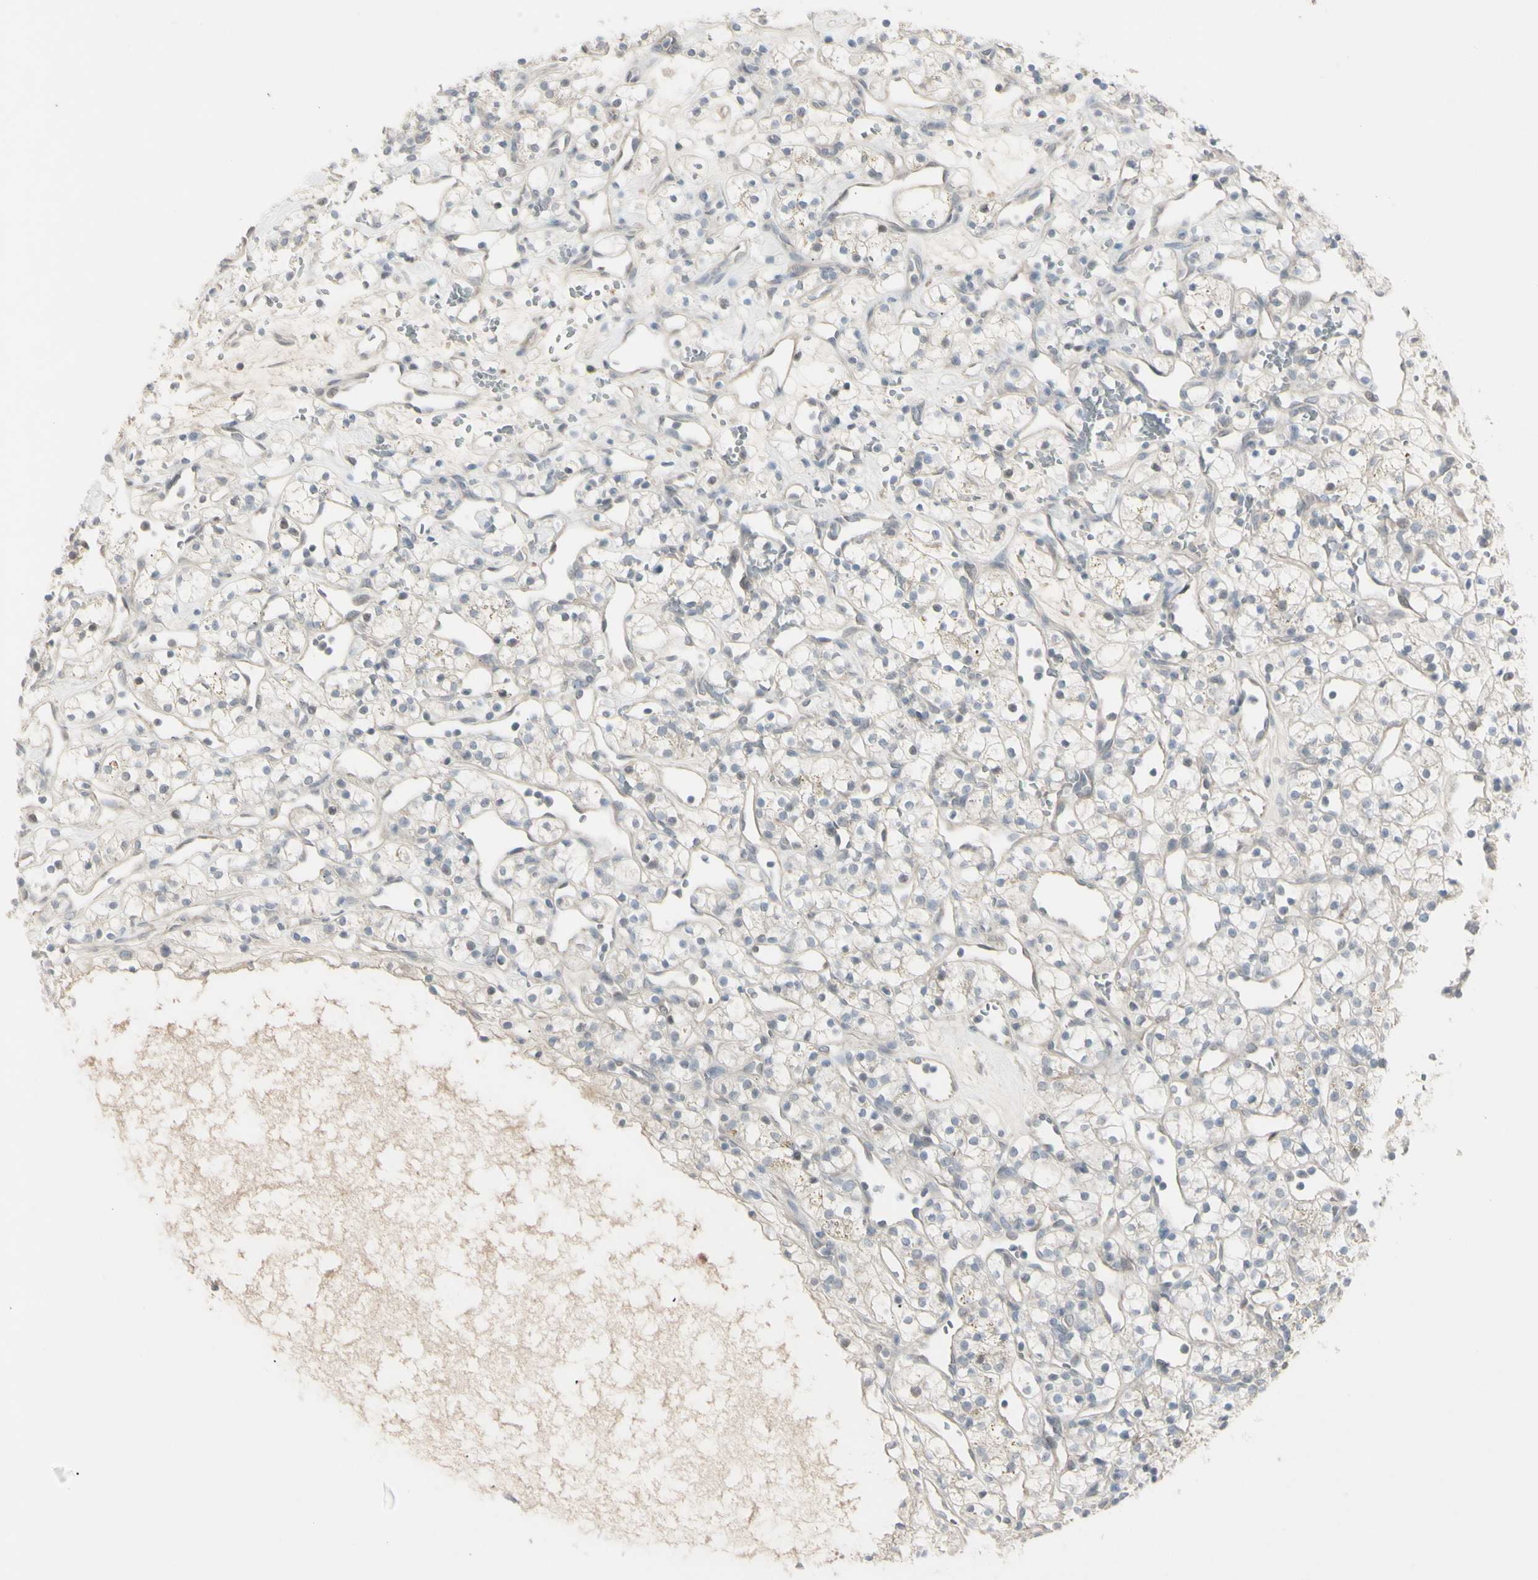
{"staining": {"intensity": "negative", "quantity": "none", "location": "none"}, "tissue": "renal cancer", "cell_type": "Tumor cells", "image_type": "cancer", "snomed": [{"axis": "morphology", "description": "Adenocarcinoma, NOS"}, {"axis": "topography", "description": "Kidney"}], "caption": "Immunohistochemistry (IHC) photomicrograph of neoplastic tissue: human adenocarcinoma (renal) stained with DAB (3,3'-diaminobenzidine) demonstrates no significant protein expression in tumor cells.", "gene": "PIAS4", "patient": {"sex": "female", "age": 60}}